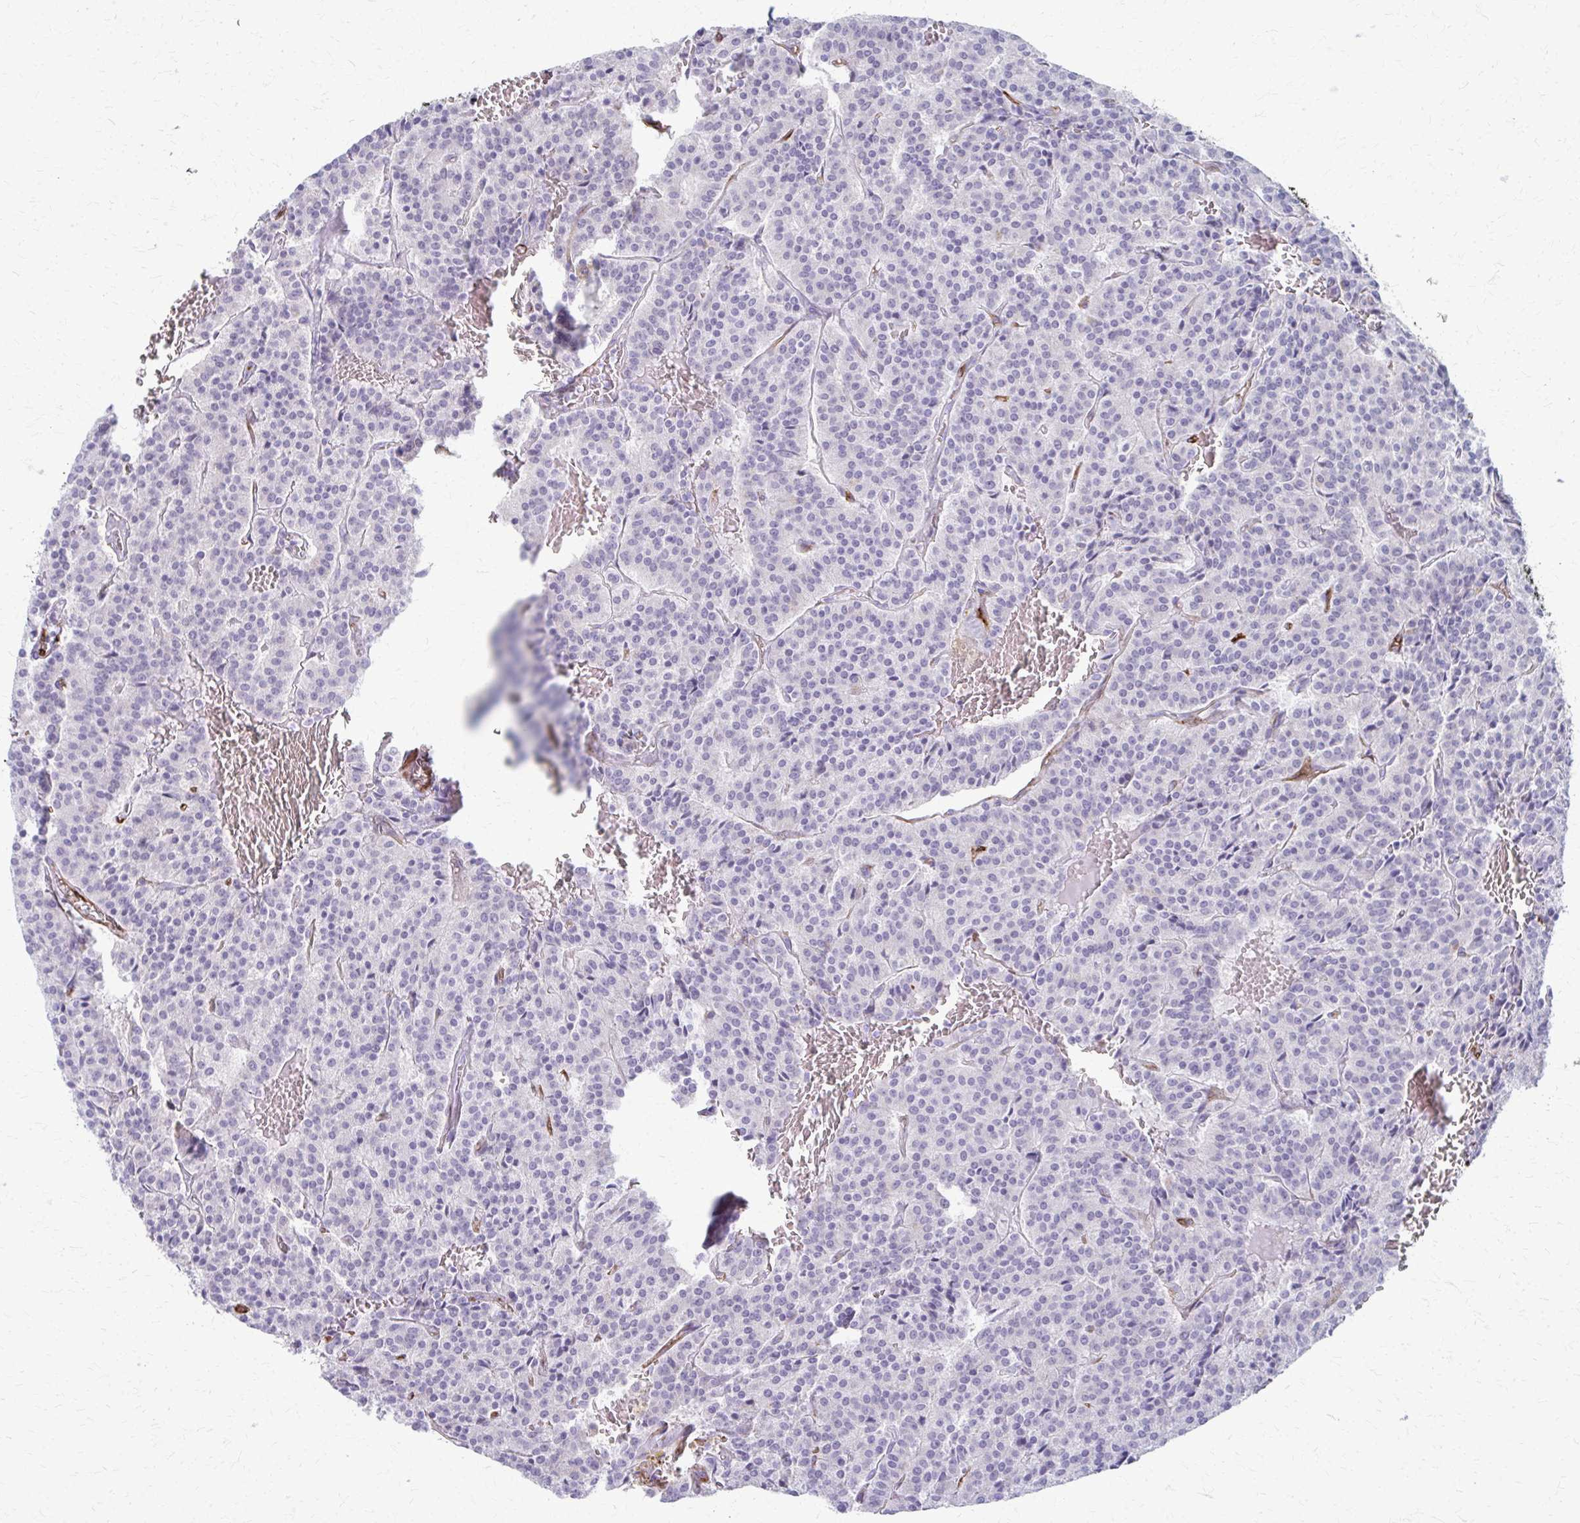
{"staining": {"intensity": "negative", "quantity": "none", "location": "none"}, "tissue": "carcinoid", "cell_type": "Tumor cells", "image_type": "cancer", "snomed": [{"axis": "morphology", "description": "Carcinoid, malignant, NOS"}, {"axis": "topography", "description": "Lung"}], "caption": "Immunohistochemistry of human malignant carcinoid demonstrates no staining in tumor cells.", "gene": "ADIPOQ", "patient": {"sex": "male", "age": 70}}